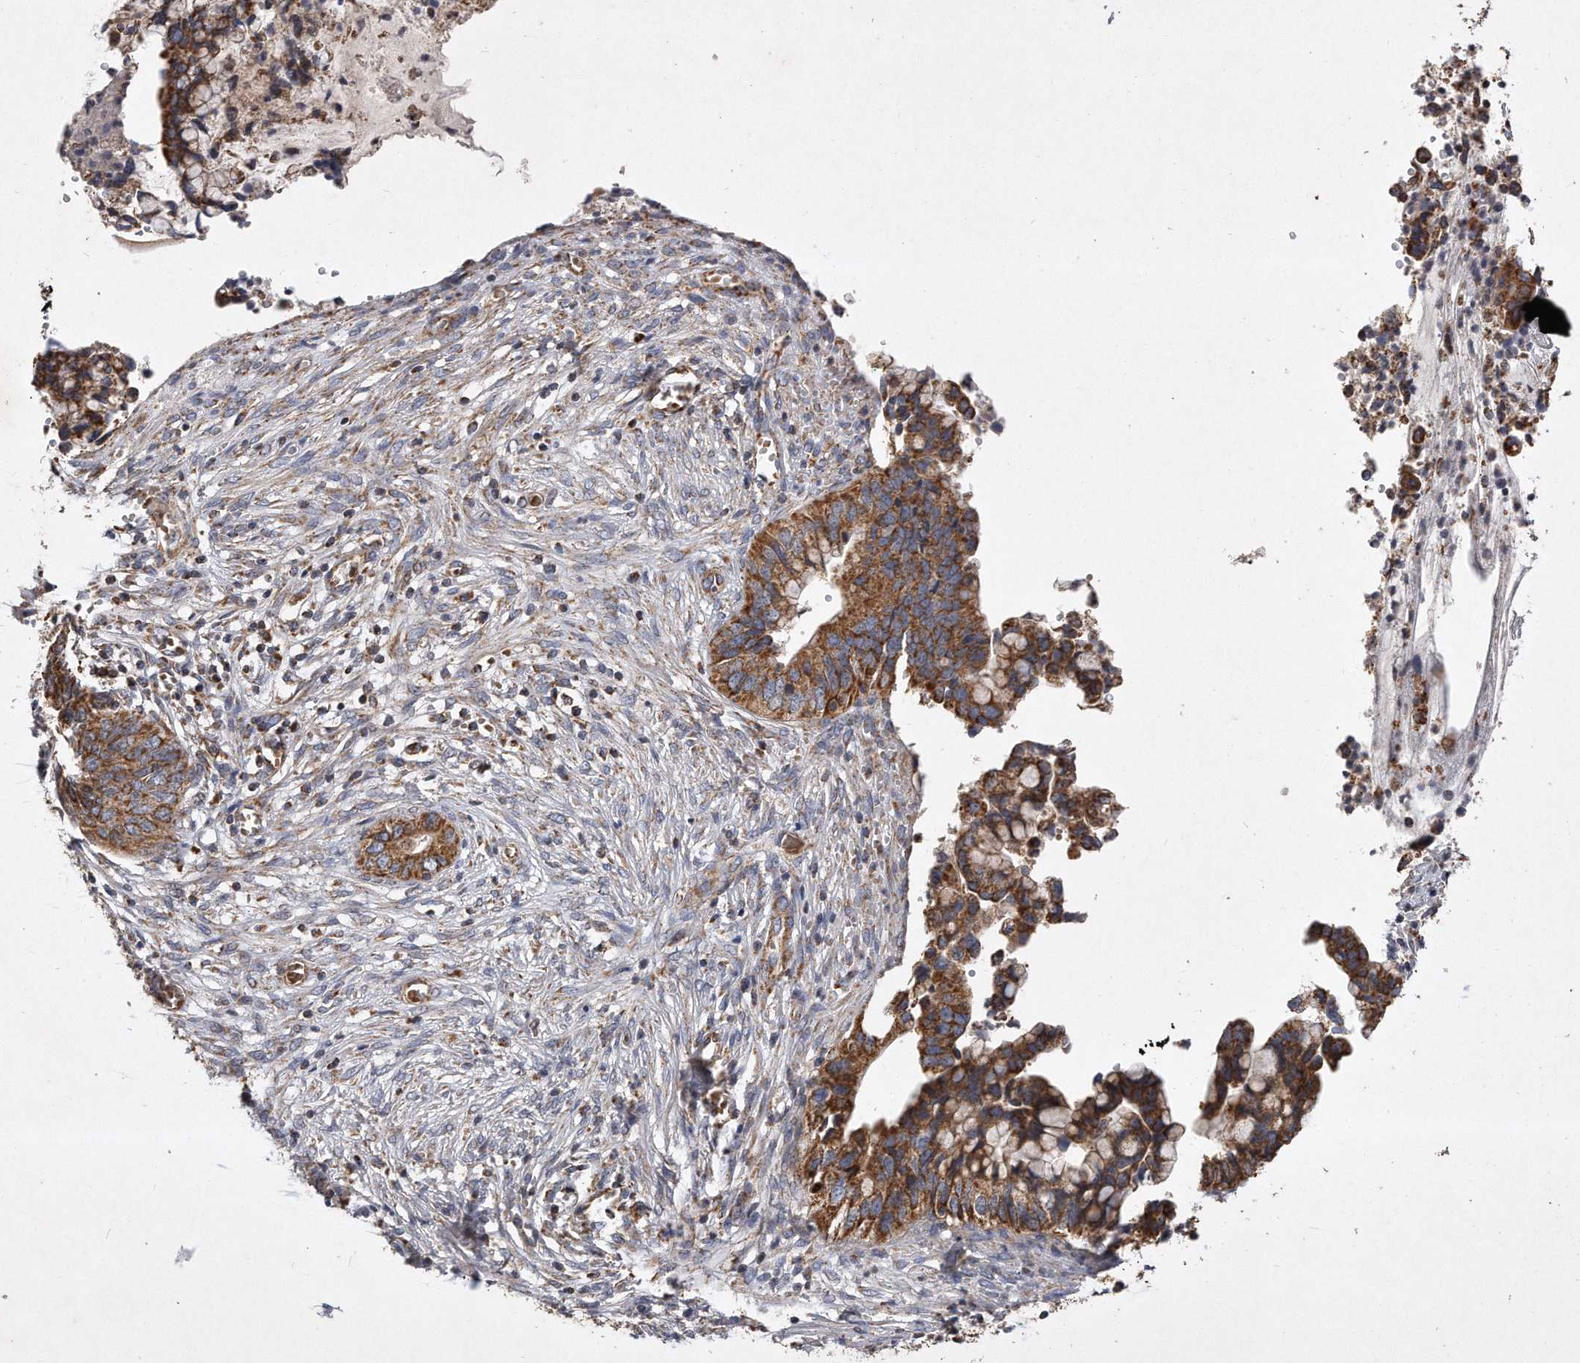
{"staining": {"intensity": "strong", "quantity": ">75%", "location": "cytoplasmic/membranous"}, "tissue": "cervical cancer", "cell_type": "Tumor cells", "image_type": "cancer", "snomed": [{"axis": "morphology", "description": "Adenocarcinoma, NOS"}, {"axis": "topography", "description": "Cervix"}], "caption": "A high amount of strong cytoplasmic/membranous positivity is appreciated in approximately >75% of tumor cells in adenocarcinoma (cervical) tissue.", "gene": "PPP5C", "patient": {"sex": "female", "age": 44}}